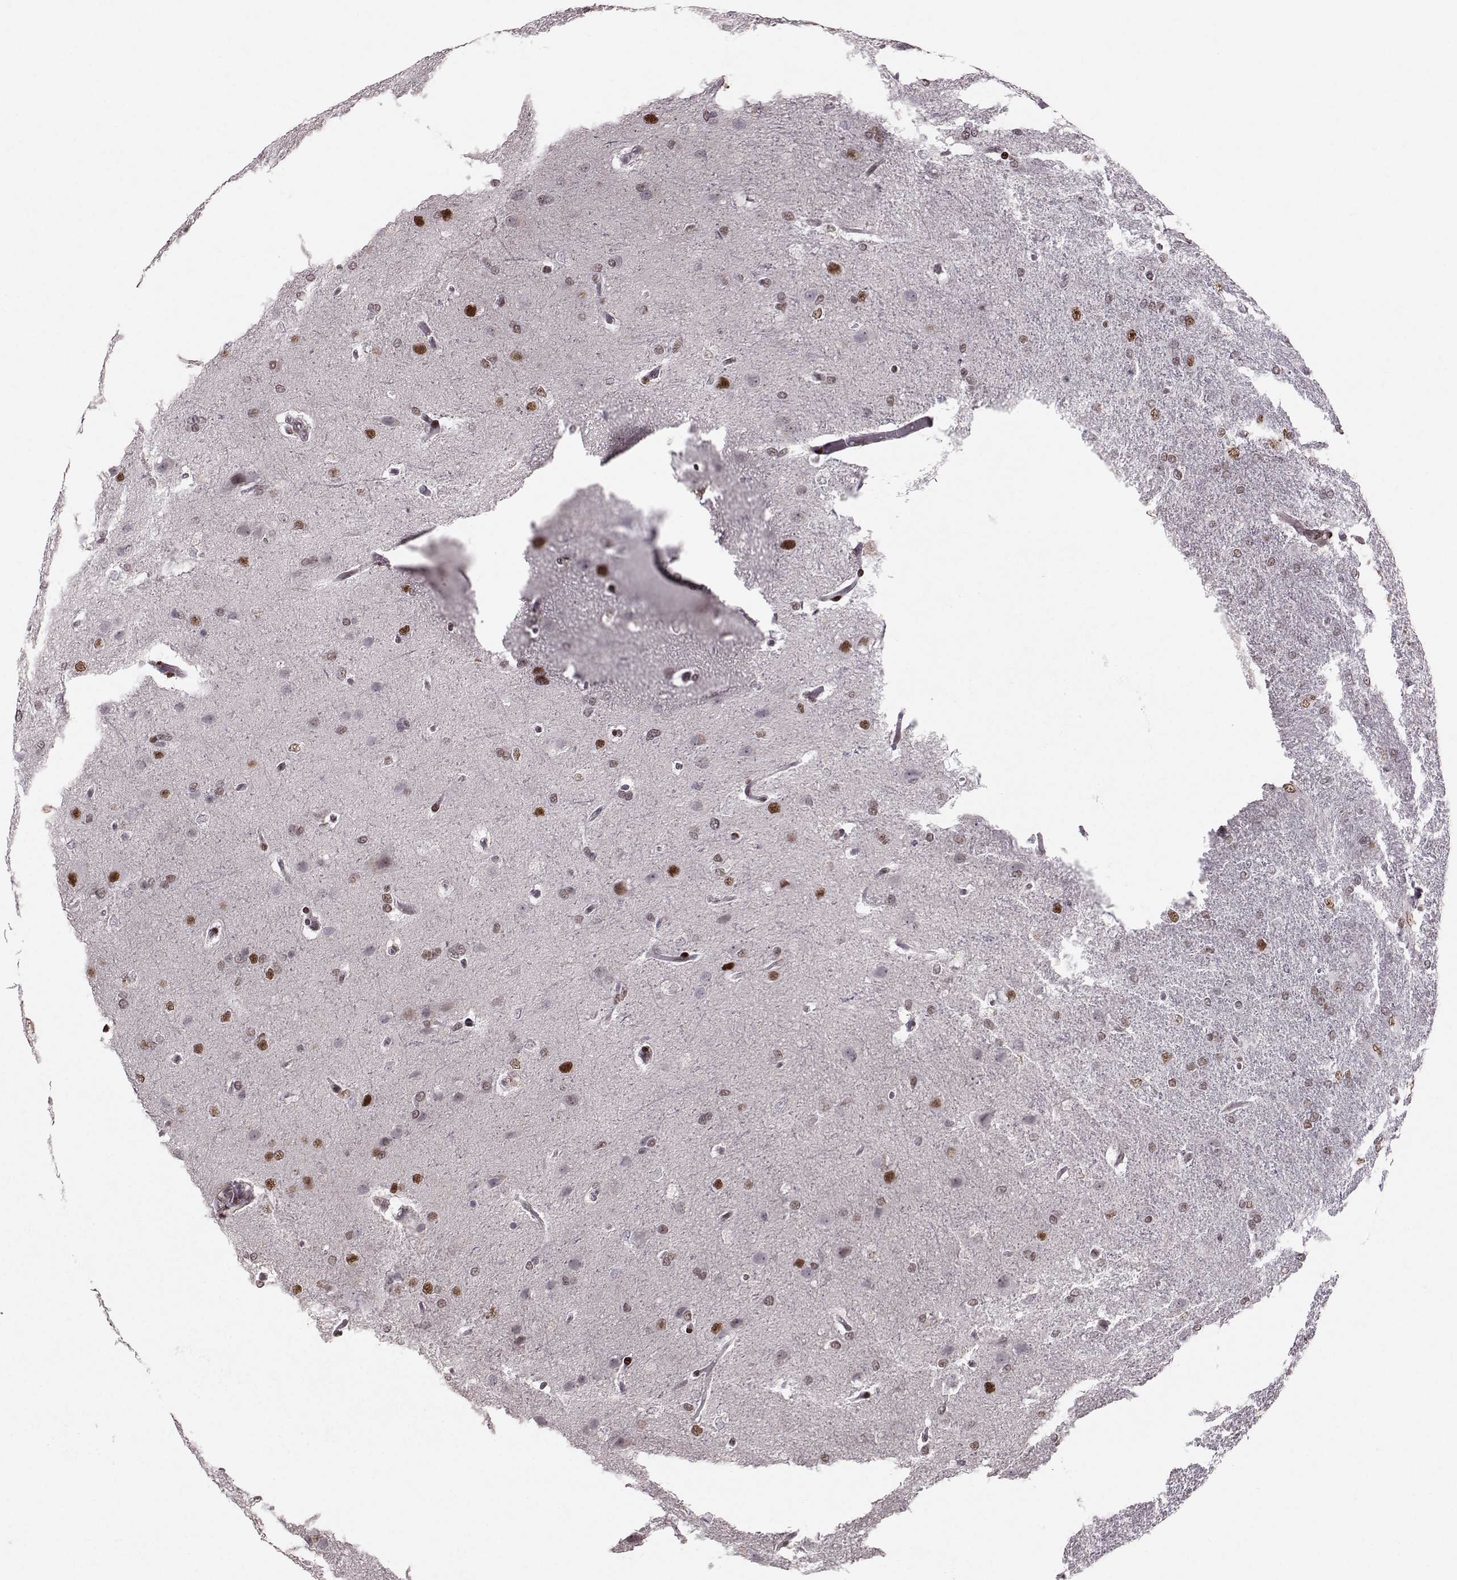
{"staining": {"intensity": "negative", "quantity": "none", "location": "none"}, "tissue": "glioma", "cell_type": "Tumor cells", "image_type": "cancer", "snomed": [{"axis": "morphology", "description": "Glioma, malignant, High grade"}, {"axis": "topography", "description": "Brain"}], "caption": "High magnification brightfield microscopy of glioma stained with DAB (brown) and counterstained with hematoxylin (blue): tumor cells show no significant expression.", "gene": "SNAPC2", "patient": {"sex": "male", "age": 68}}